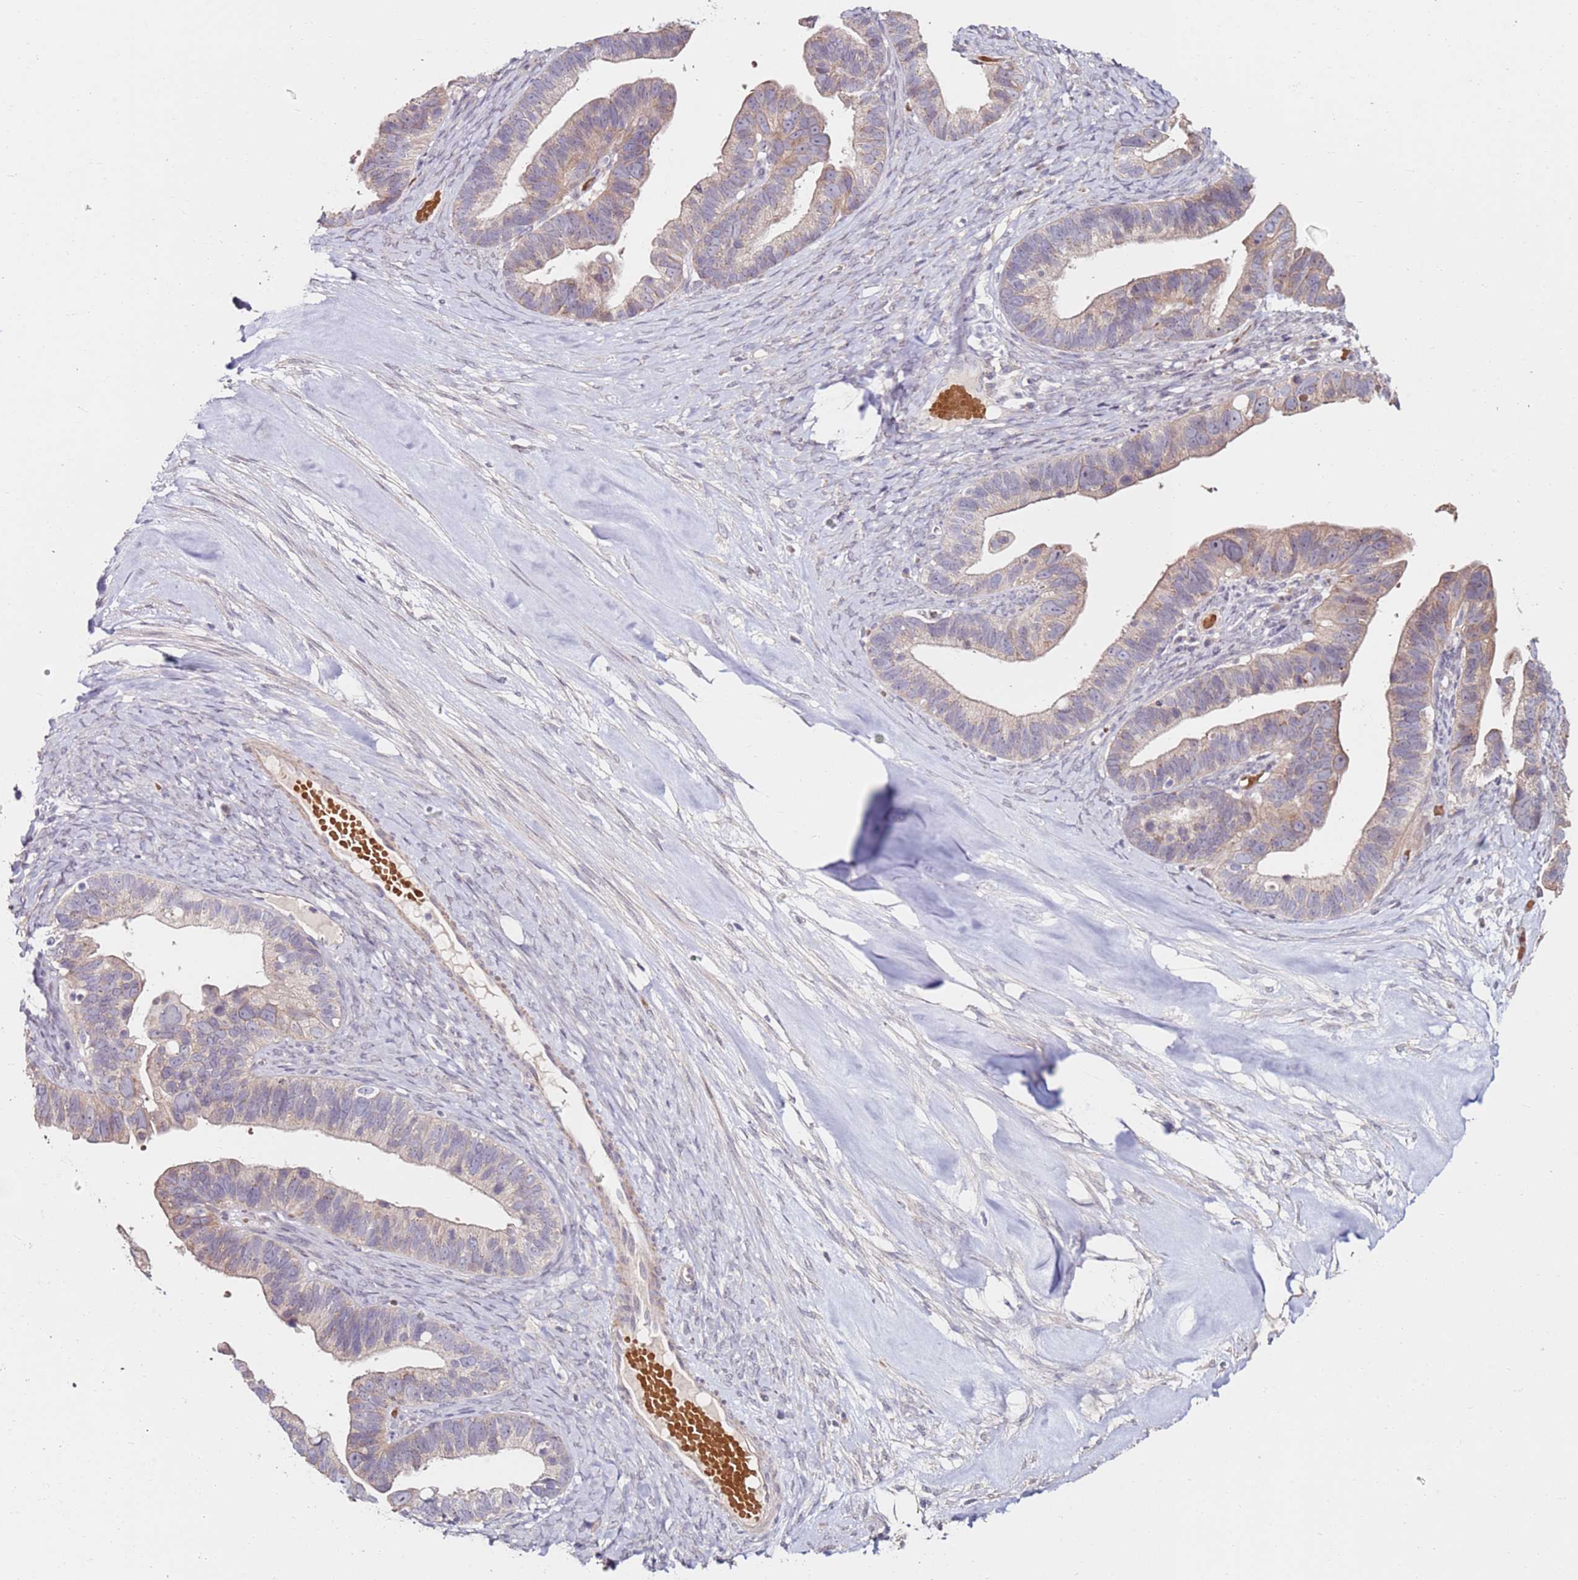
{"staining": {"intensity": "weak", "quantity": "25%-75%", "location": "cytoplasmic/membranous"}, "tissue": "ovarian cancer", "cell_type": "Tumor cells", "image_type": "cancer", "snomed": [{"axis": "morphology", "description": "Cystadenocarcinoma, serous, NOS"}, {"axis": "topography", "description": "Ovary"}], "caption": "Ovarian serous cystadenocarcinoma stained with IHC demonstrates weak cytoplasmic/membranous positivity in approximately 25%-75% of tumor cells. (Brightfield microscopy of DAB IHC at high magnification).", "gene": "RARS2", "patient": {"sex": "female", "age": 56}}